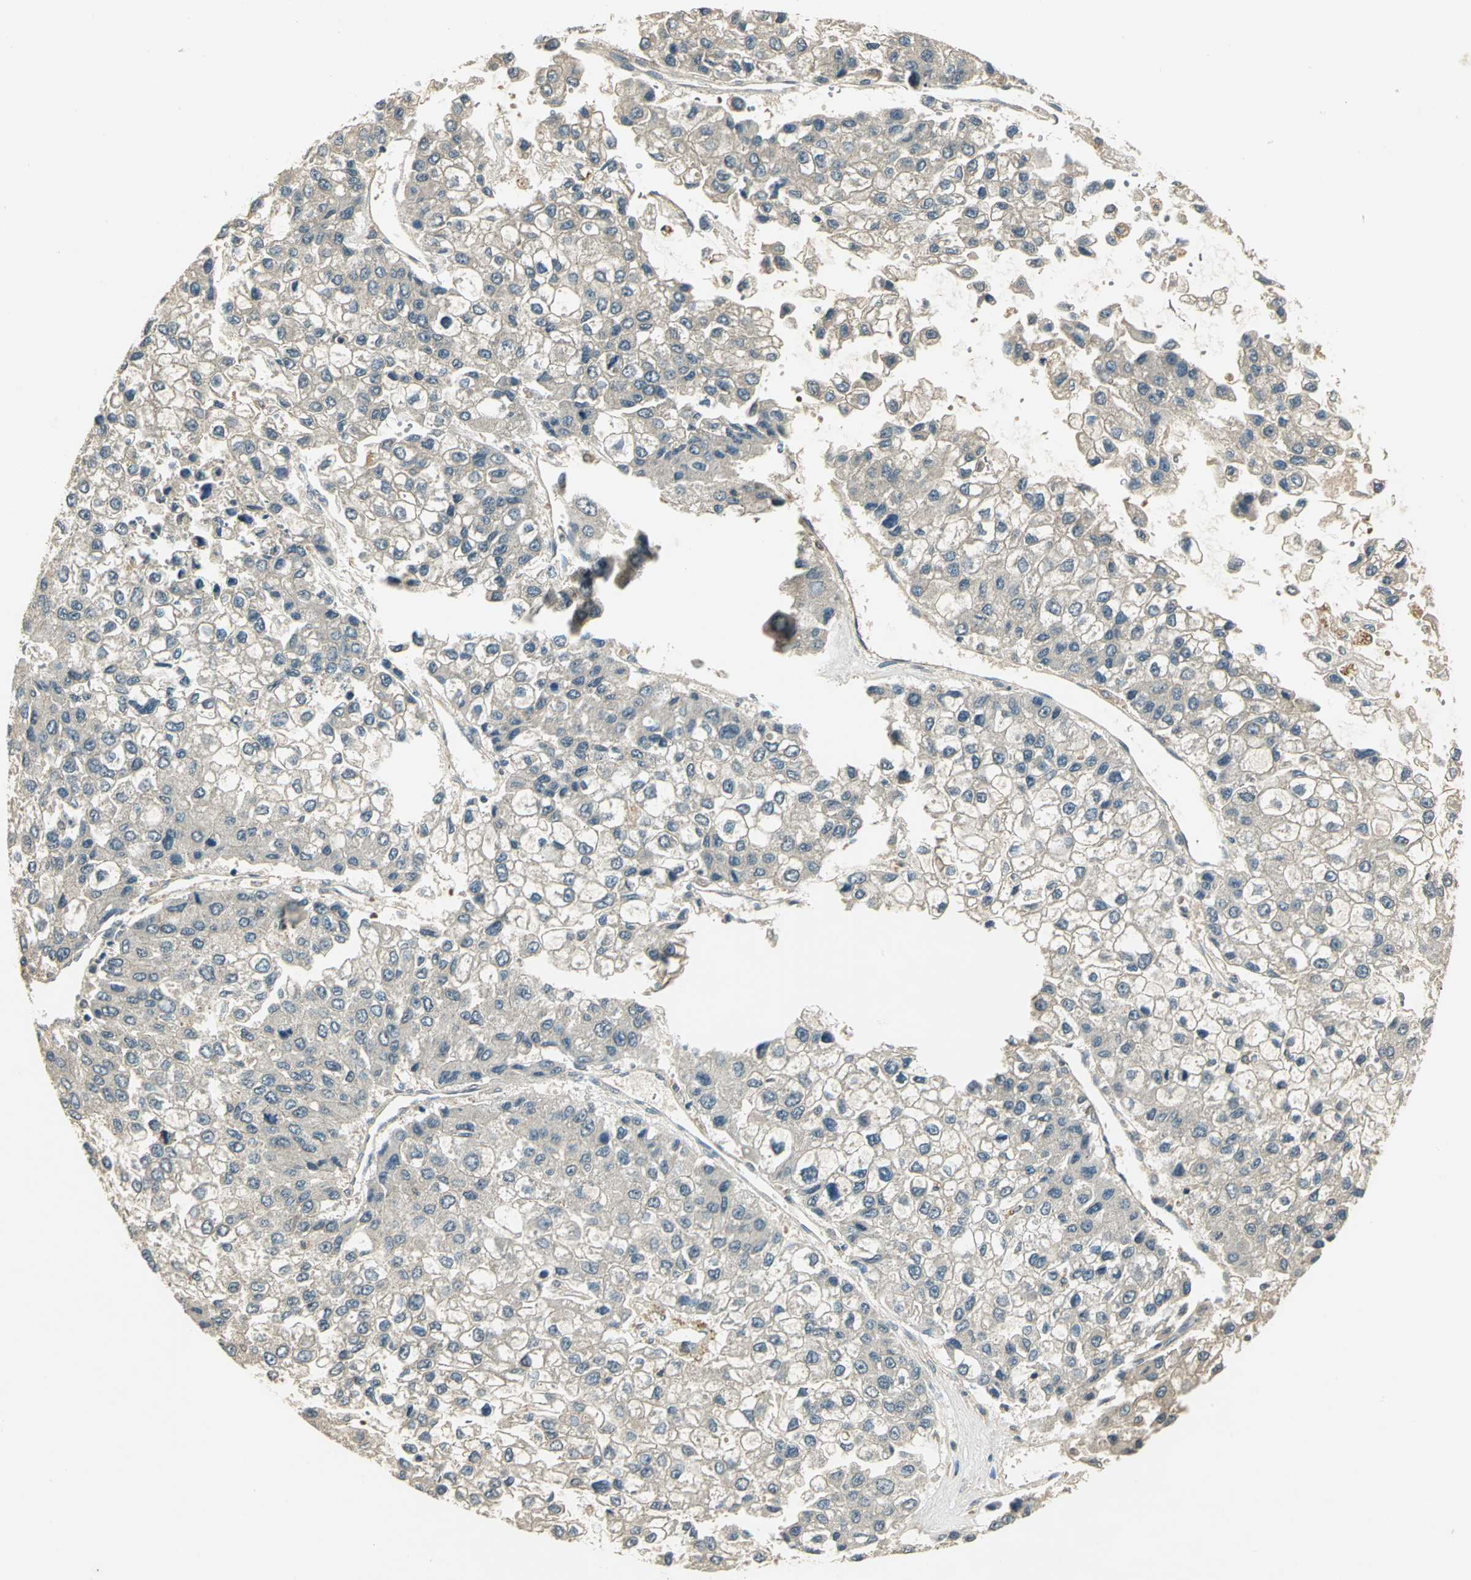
{"staining": {"intensity": "weak", "quantity": ">75%", "location": "cytoplasmic/membranous"}, "tissue": "liver cancer", "cell_type": "Tumor cells", "image_type": "cancer", "snomed": [{"axis": "morphology", "description": "Carcinoma, Hepatocellular, NOS"}, {"axis": "topography", "description": "Liver"}], "caption": "Liver cancer (hepatocellular carcinoma) tissue shows weak cytoplasmic/membranous staining in approximately >75% of tumor cells", "gene": "KEAP1", "patient": {"sex": "female", "age": 66}}